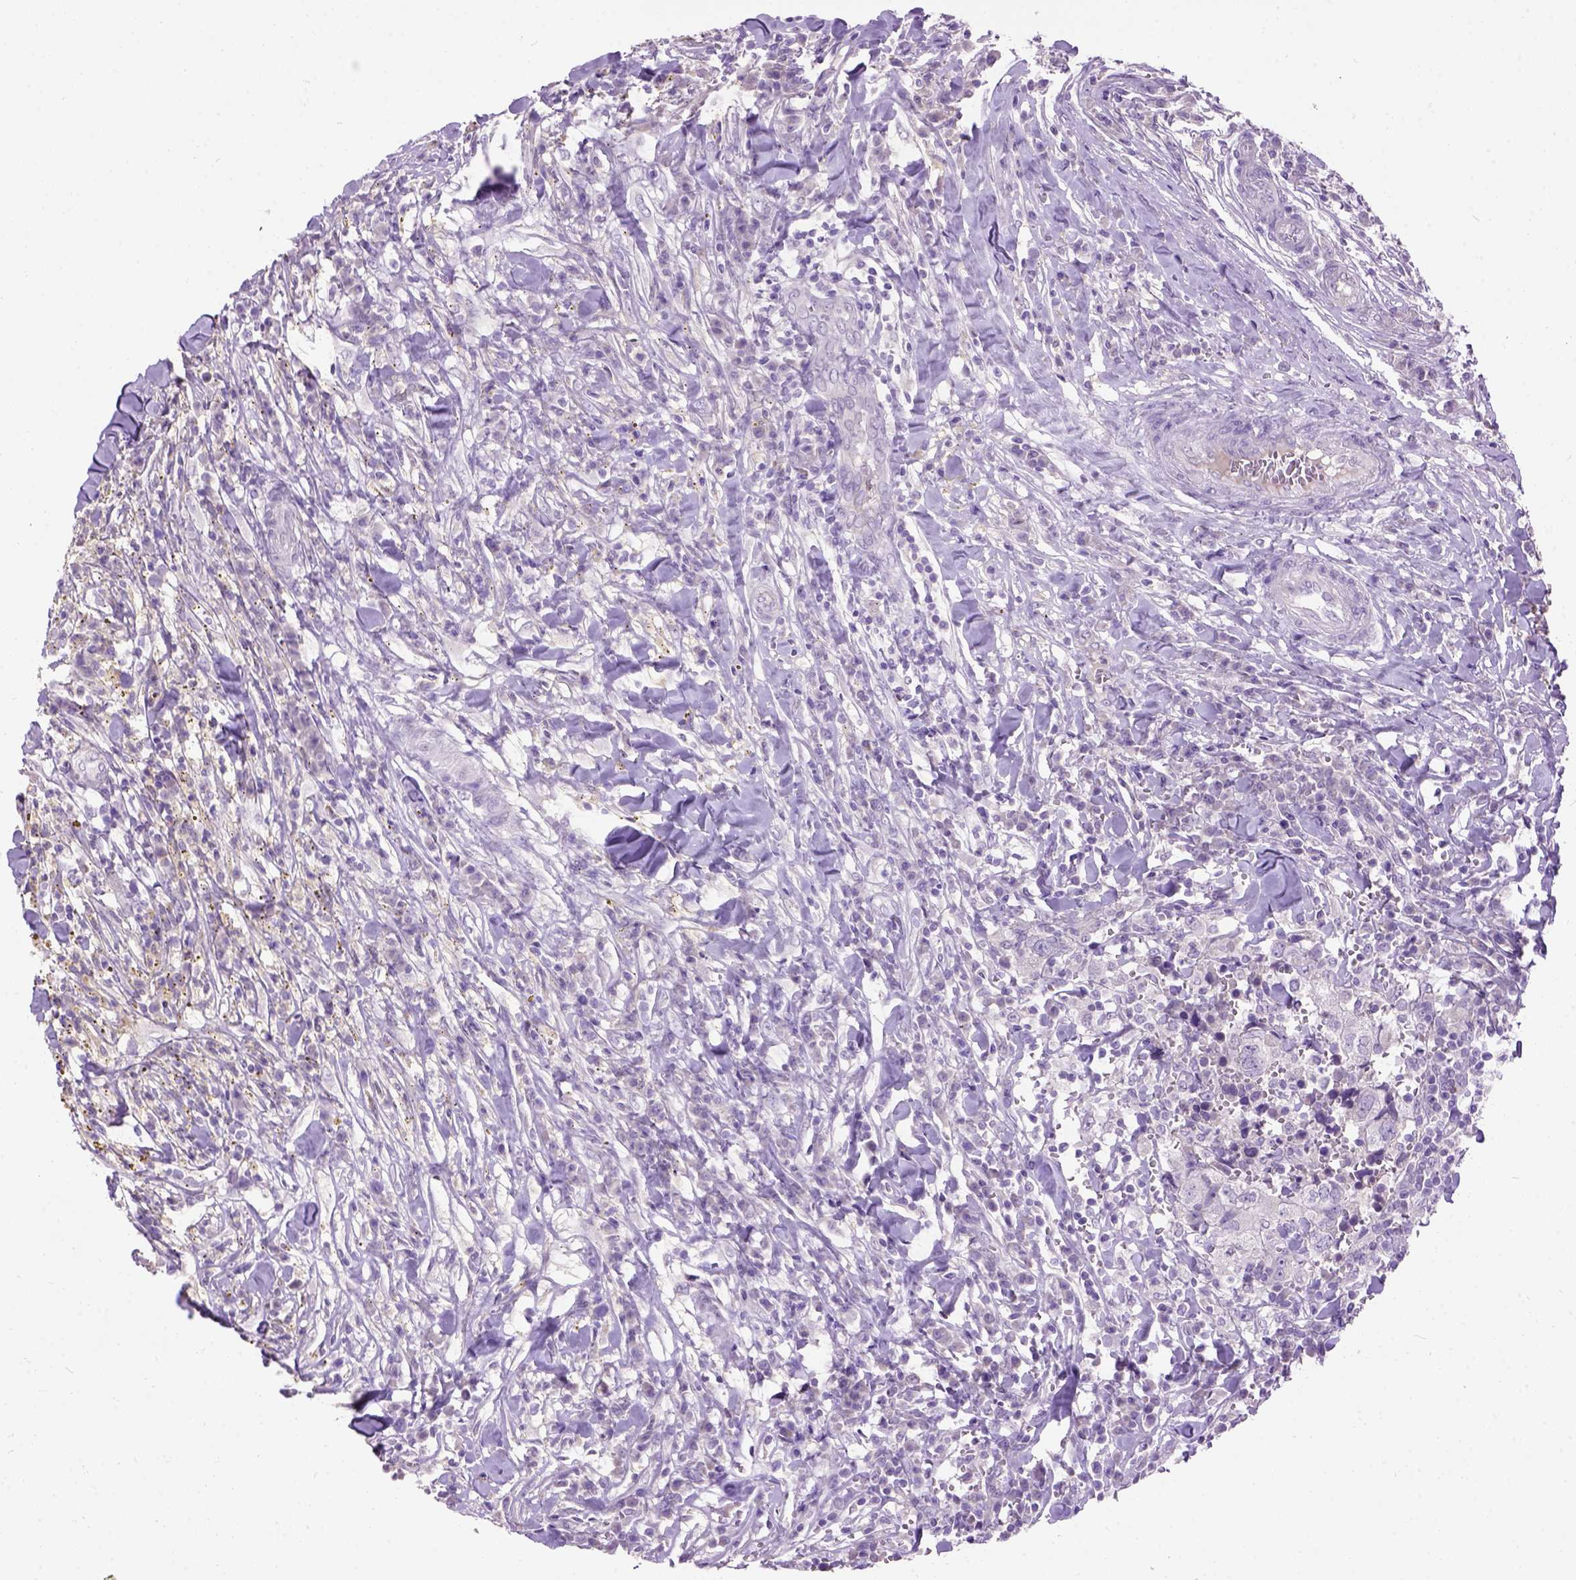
{"staining": {"intensity": "negative", "quantity": "none", "location": "none"}, "tissue": "breast cancer", "cell_type": "Tumor cells", "image_type": "cancer", "snomed": [{"axis": "morphology", "description": "Duct carcinoma"}, {"axis": "topography", "description": "Breast"}], "caption": "A micrograph of intraductal carcinoma (breast) stained for a protein reveals no brown staining in tumor cells.", "gene": "MAPT", "patient": {"sex": "female", "age": 30}}